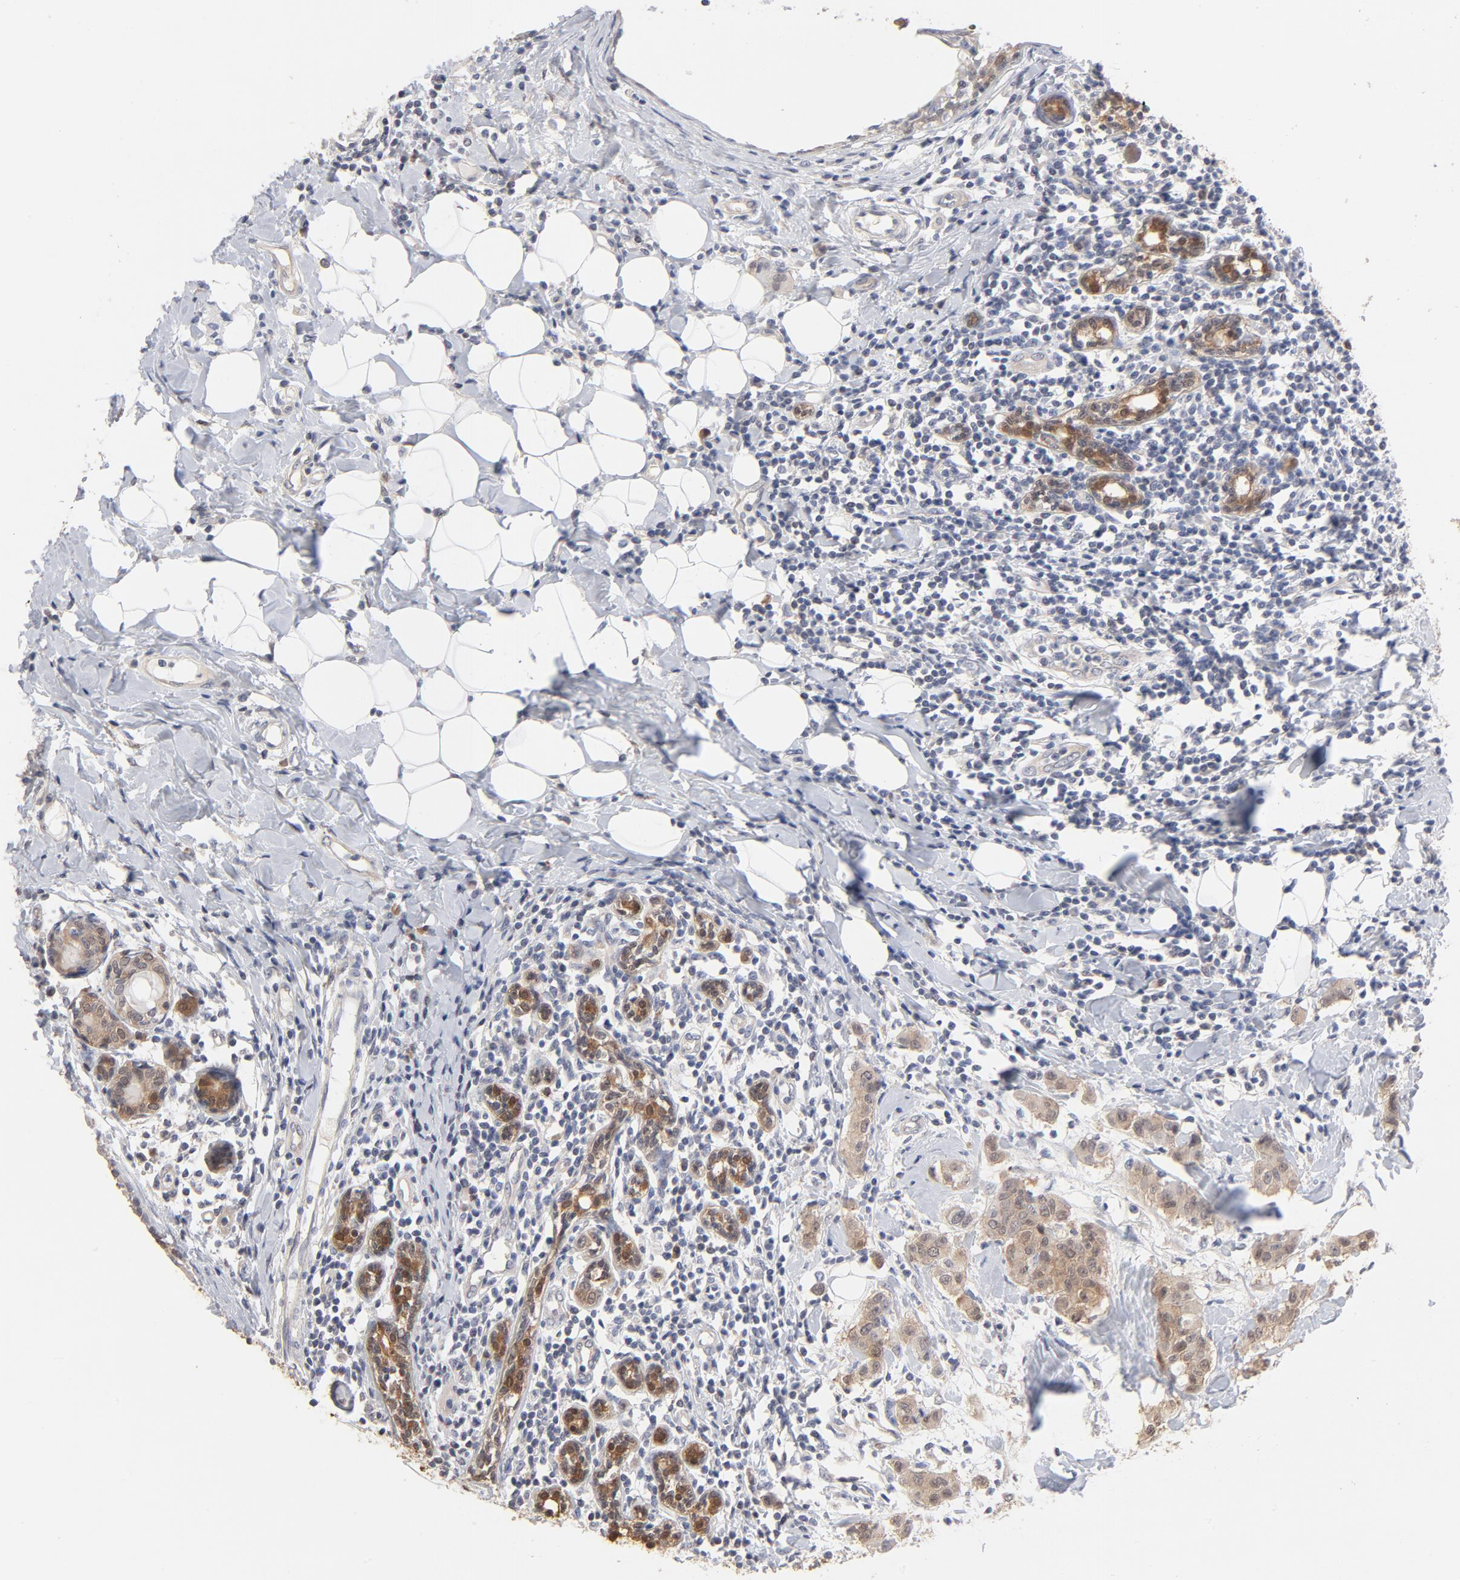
{"staining": {"intensity": "moderate", "quantity": ">75%", "location": "cytoplasmic/membranous"}, "tissue": "breast cancer", "cell_type": "Tumor cells", "image_type": "cancer", "snomed": [{"axis": "morphology", "description": "Duct carcinoma"}, {"axis": "topography", "description": "Breast"}], "caption": "A brown stain shows moderate cytoplasmic/membranous positivity of a protein in infiltrating ductal carcinoma (breast) tumor cells.", "gene": "MIF", "patient": {"sex": "female", "age": 40}}